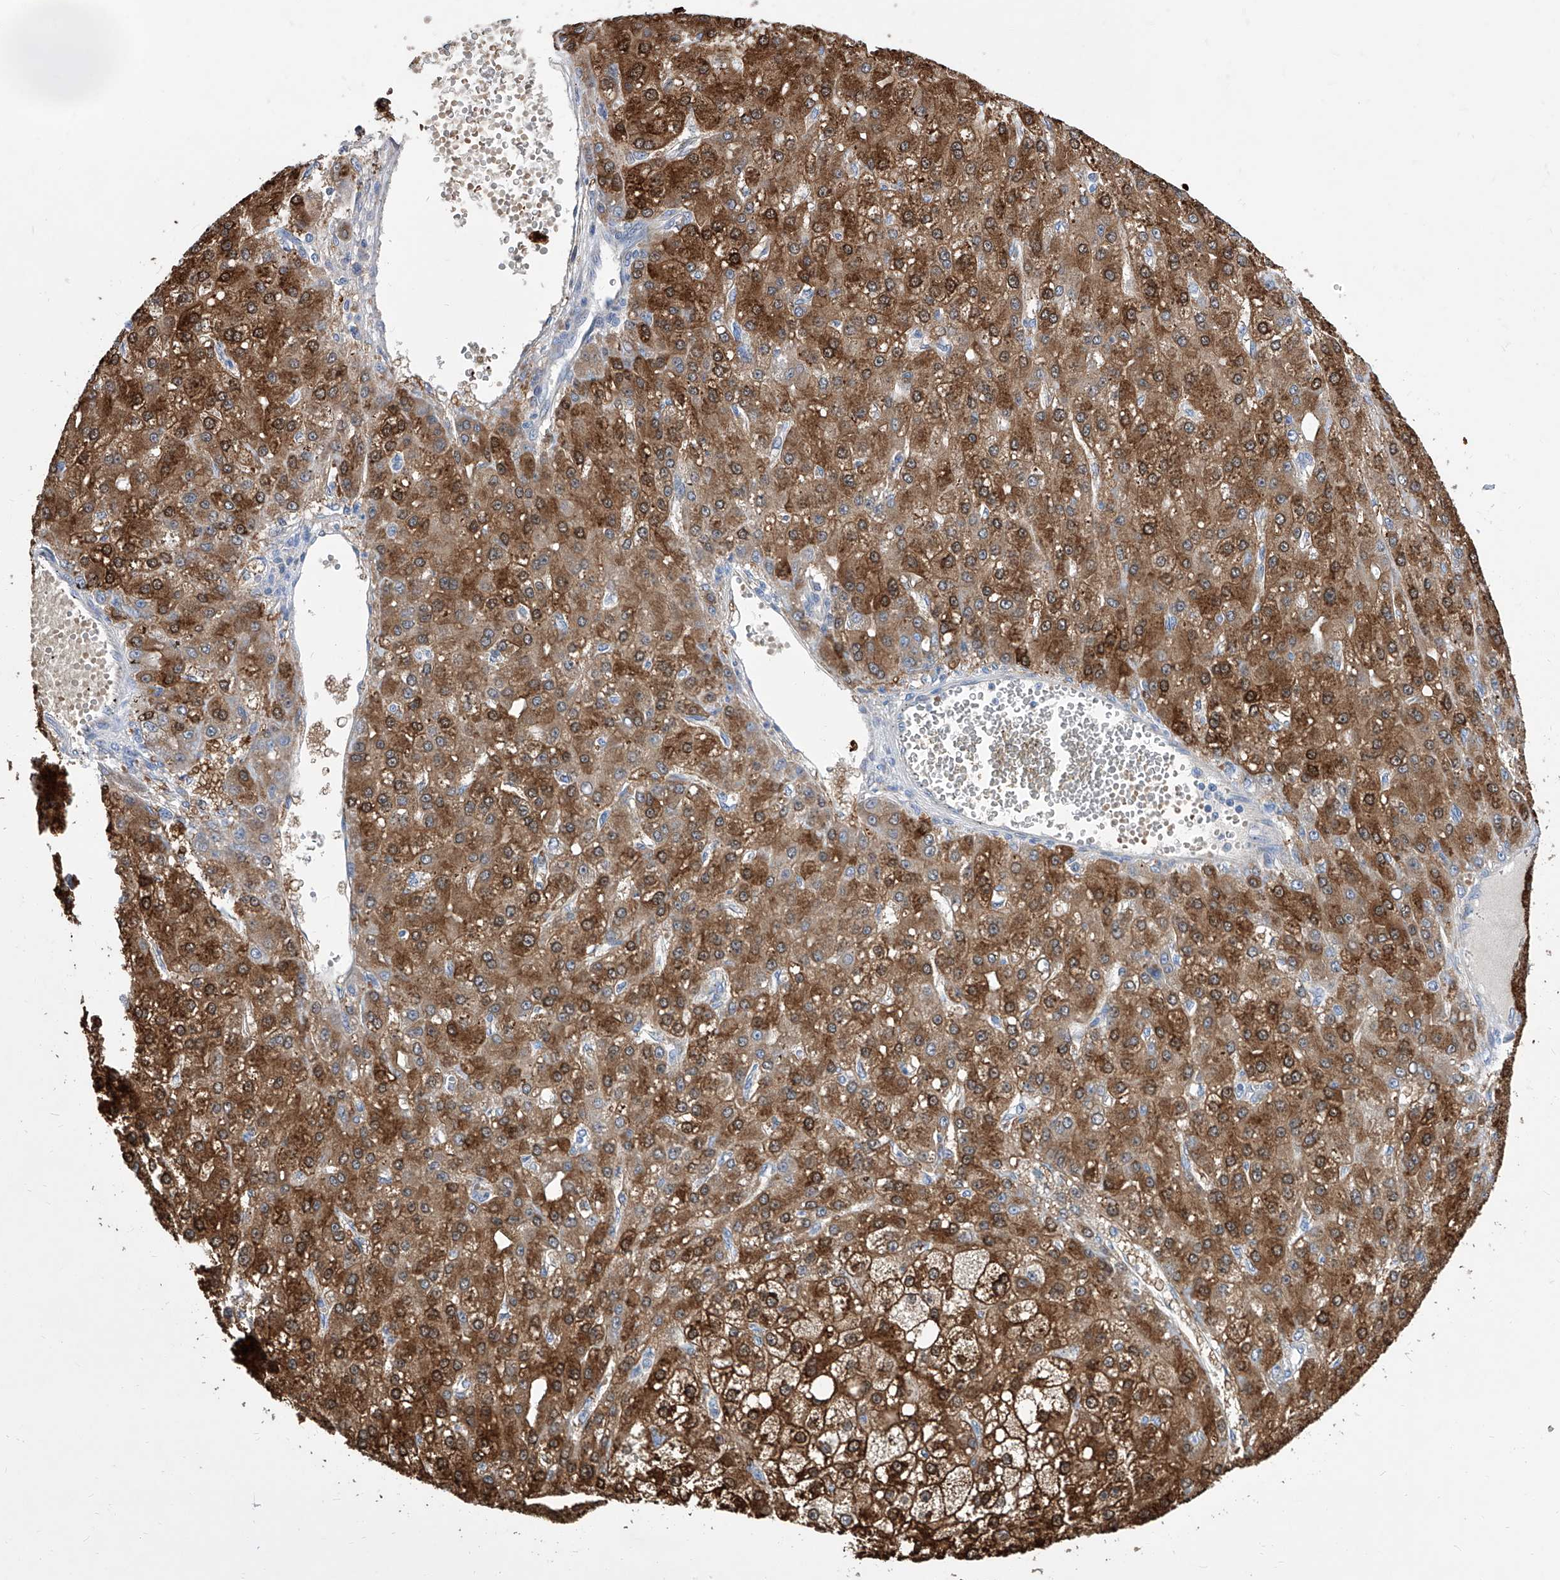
{"staining": {"intensity": "strong", "quantity": ">75%", "location": "cytoplasmic/membranous"}, "tissue": "liver cancer", "cell_type": "Tumor cells", "image_type": "cancer", "snomed": [{"axis": "morphology", "description": "Carcinoma, Hepatocellular, NOS"}, {"axis": "topography", "description": "Liver"}], "caption": "Liver hepatocellular carcinoma stained for a protein shows strong cytoplasmic/membranous positivity in tumor cells.", "gene": "TJAP1", "patient": {"sex": "male", "age": 67}}